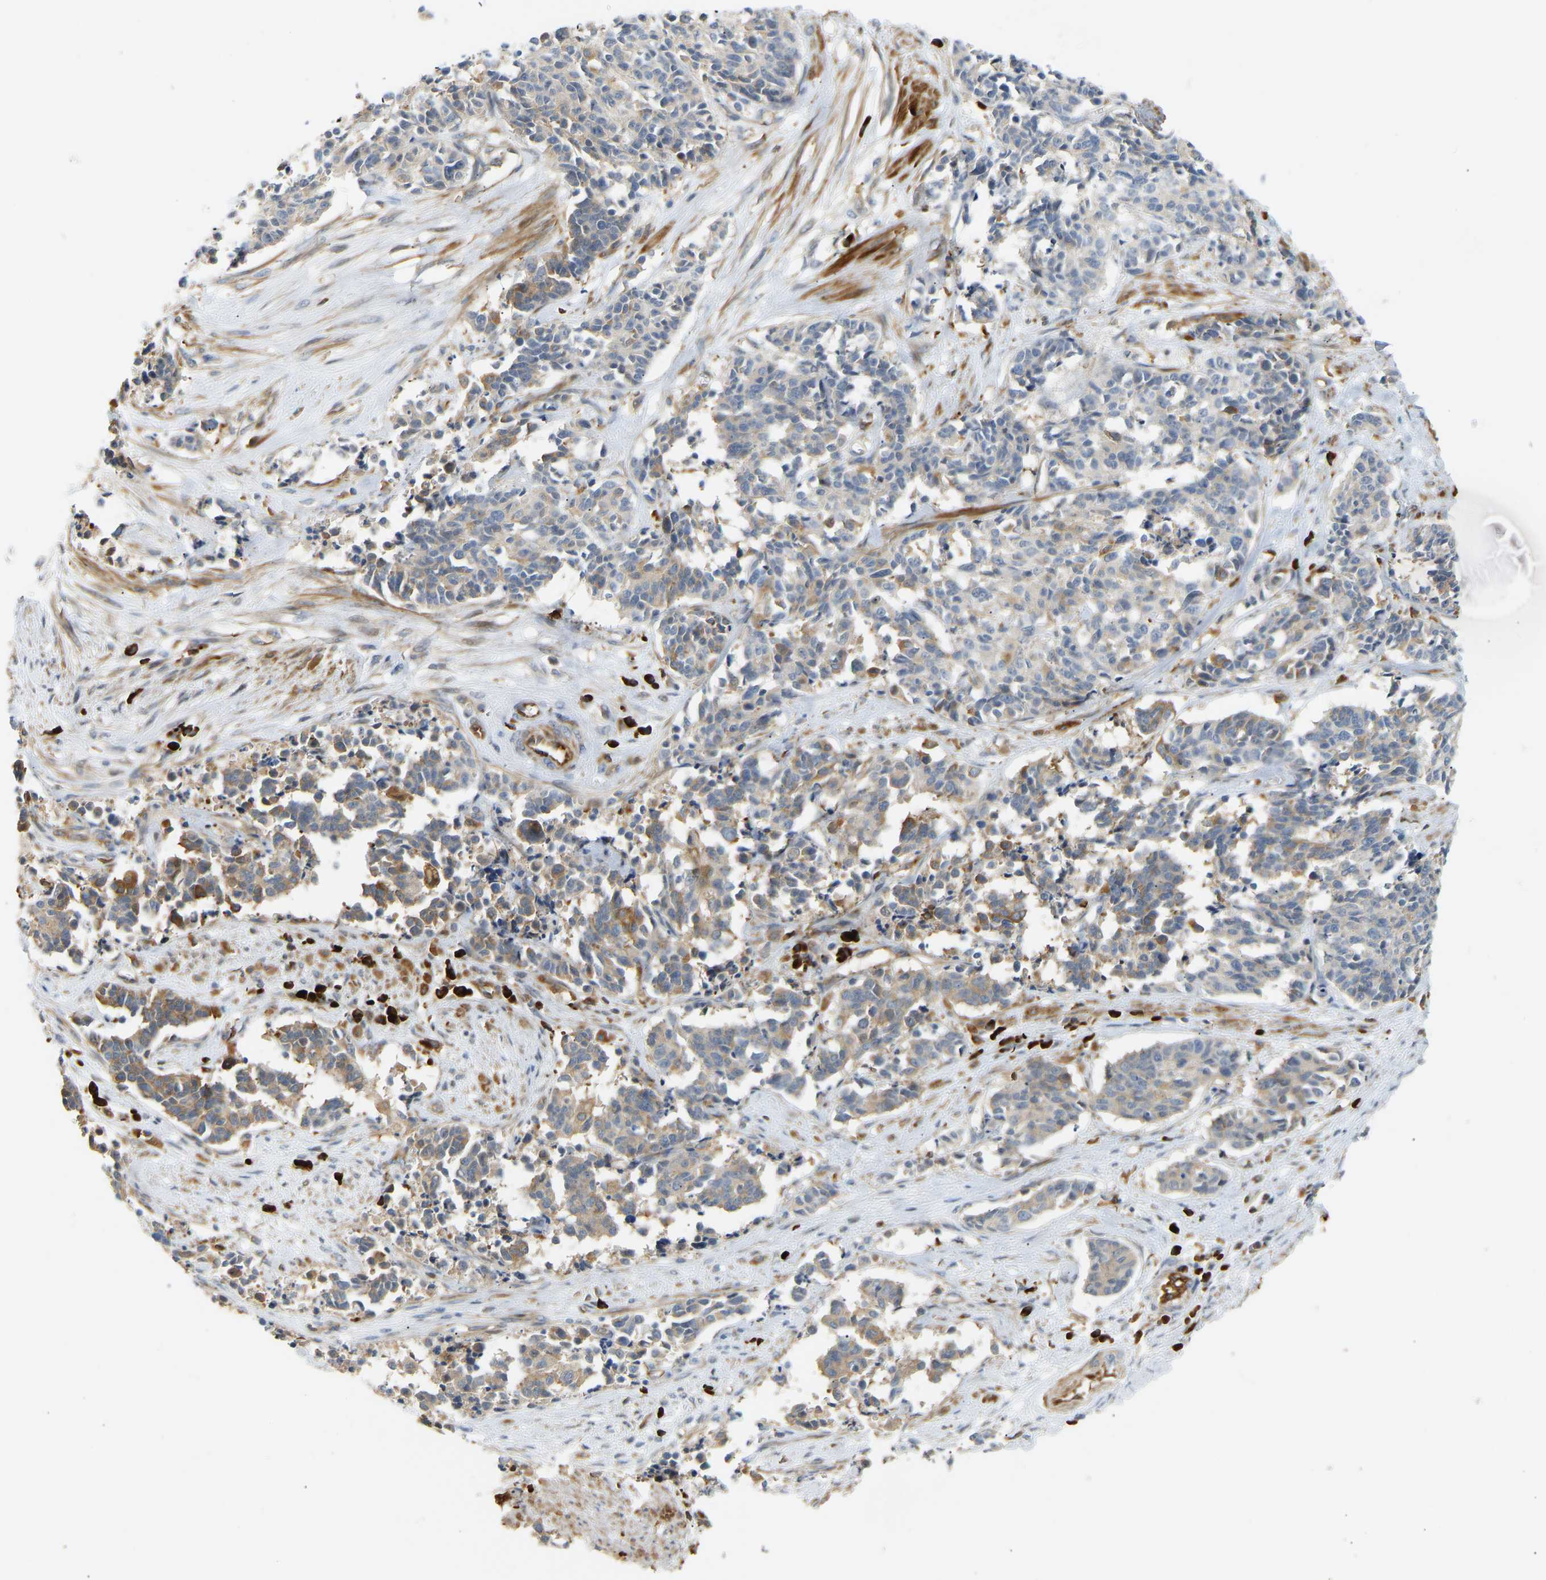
{"staining": {"intensity": "weak", "quantity": "25%-75%", "location": "cytoplasmic/membranous"}, "tissue": "cervical cancer", "cell_type": "Tumor cells", "image_type": "cancer", "snomed": [{"axis": "morphology", "description": "Squamous cell carcinoma, NOS"}, {"axis": "topography", "description": "Cervix"}], "caption": "Cervical cancer (squamous cell carcinoma) stained with a brown dye exhibits weak cytoplasmic/membranous positive expression in about 25%-75% of tumor cells.", "gene": "PLCG2", "patient": {"sex": "female", "age": 35}}